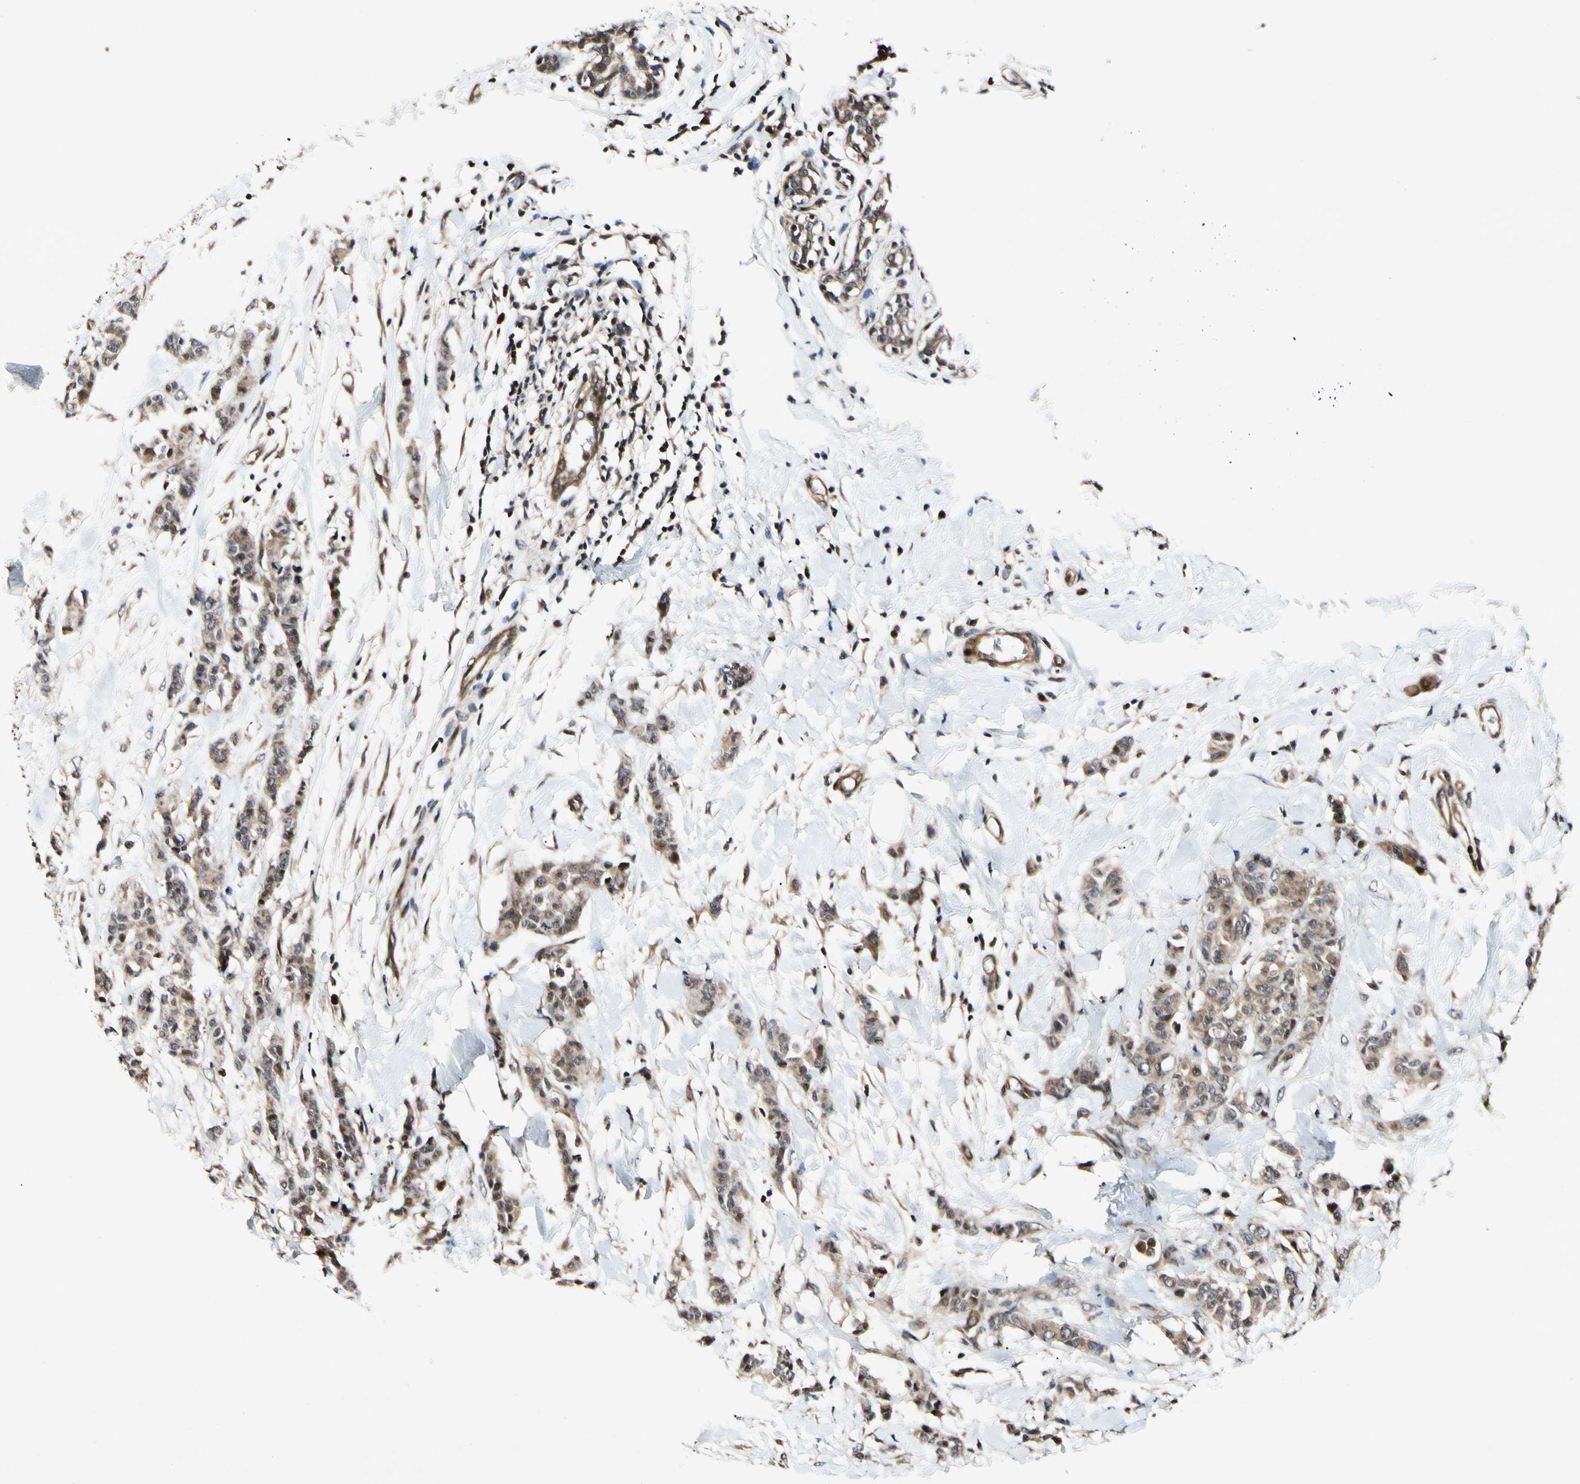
{"staining": {"intensity": "moderate", "quantity": ">75%", "location": "cytoplasmic/membranous,nuclear"}, "tissue": "breast cancer", "cell_type": "Tumor cells", "image_type": "cancer", "snomed": [{"axis": "morphology", "description": "Normal tissue, NOS"}, {"axis": "morphology", "description": "Duct carcinoma"}, {"axis": "topography", "description": "Breast"}], "caption": "Infiltrating ductal carcinoma (breast) stained with DAB immunohistochemistry demonstrates medium levels of moderate cytoplasmic/membranous and nuclear positivity in about >75% of tumor cells.", "gene": "CSNK1E", "patient": {"sex": "female", "age": 40}}